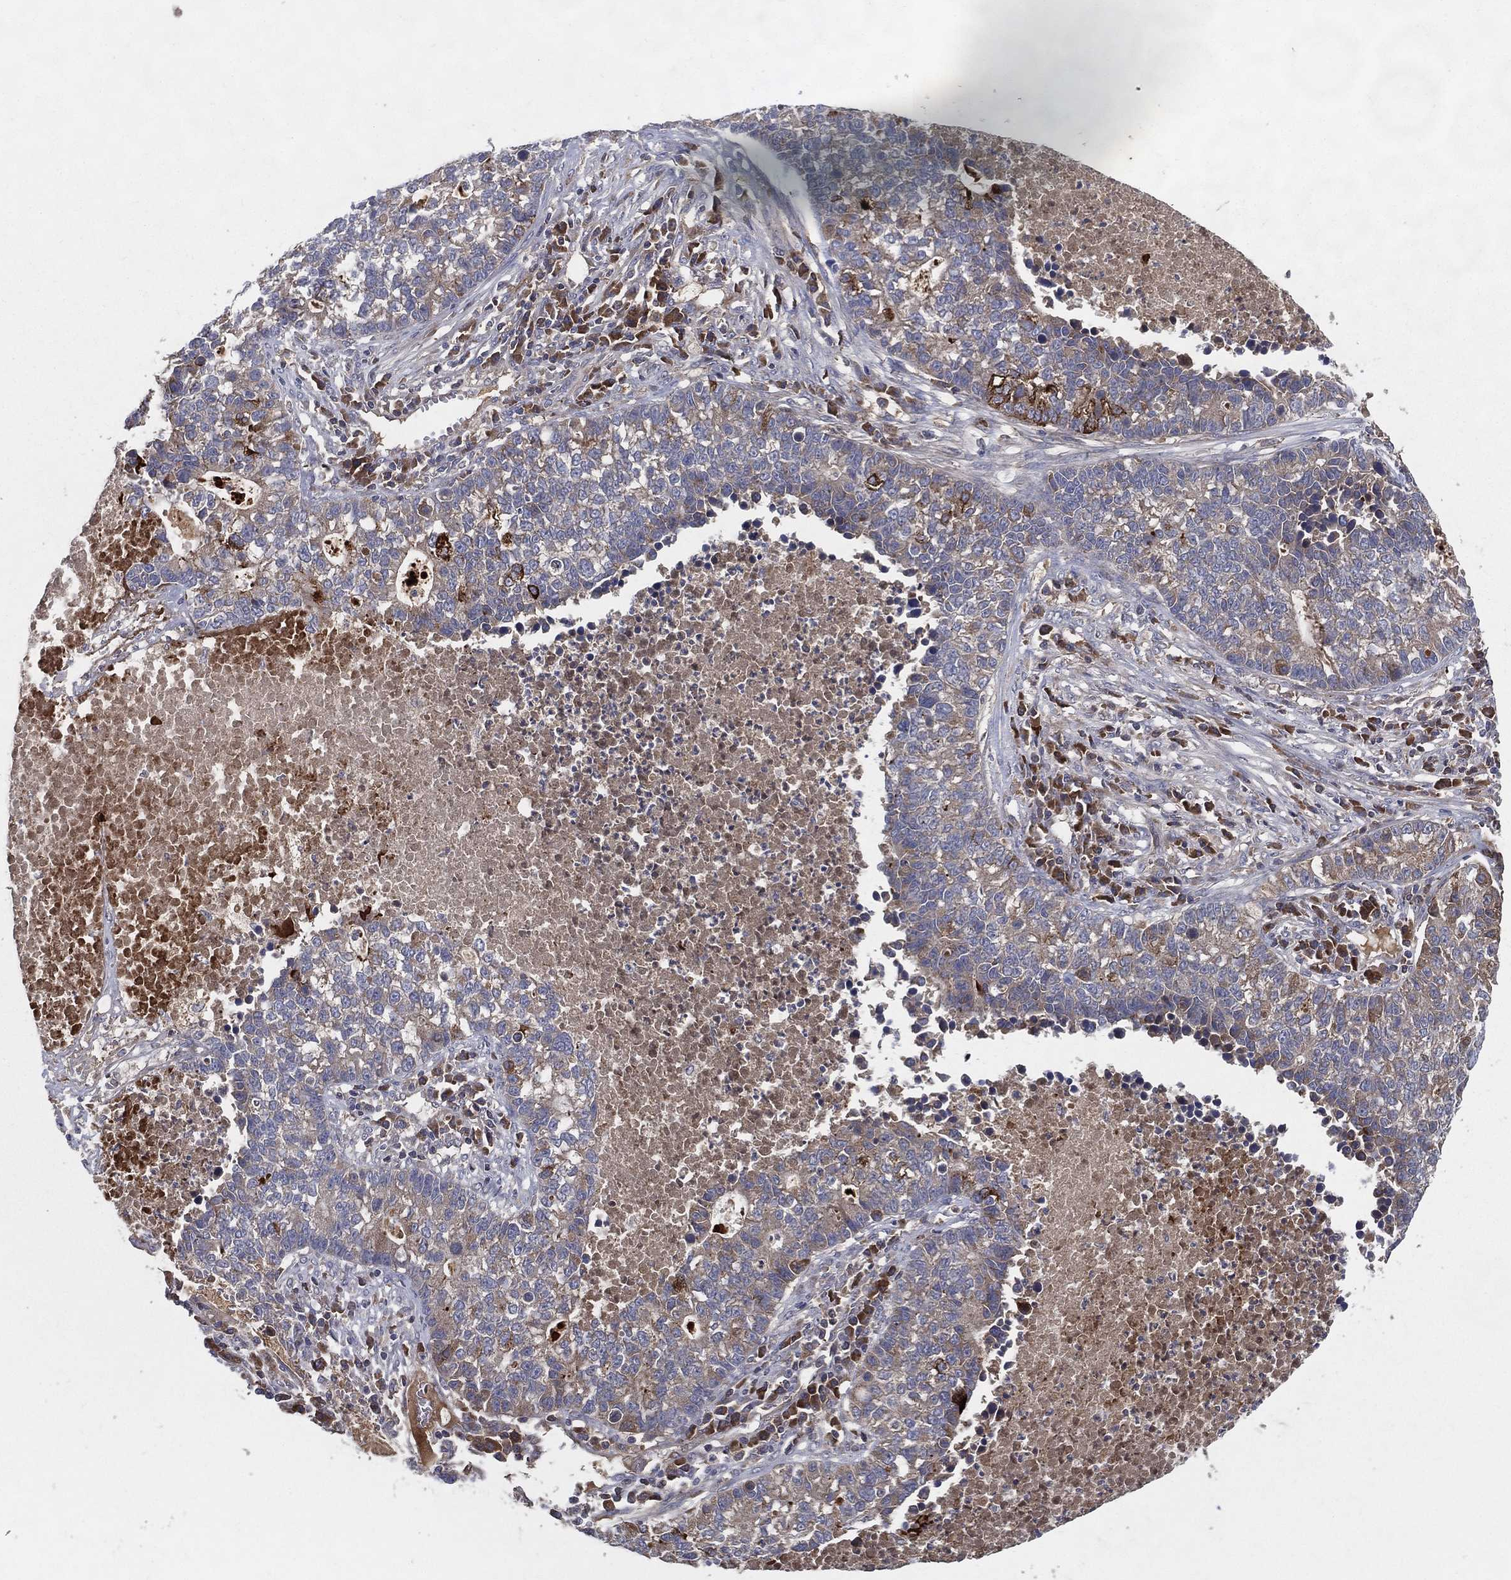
{"staining": {"intensity": "weak", "quantity": "25%-75%", "location": "cytoplasmic/membranous"}, "tissue": "lung cancer", "cell_type": "Tumor cells", "image_type": "cancer", "snomed": [{"axis": "morphology", "description": "Adenocarcinoma, NOS"}, {"axis": "topography", "description": "Lung"}], "caption": "Adenocarcinoma (lung) was stained to show a protein in brown. There is low levels of weak cytoplasmic/membranous positivity in about 25%-75% of tumor cells.", "gene": "MT-ND1", "patient": {"sex": "male", "age": 57}}